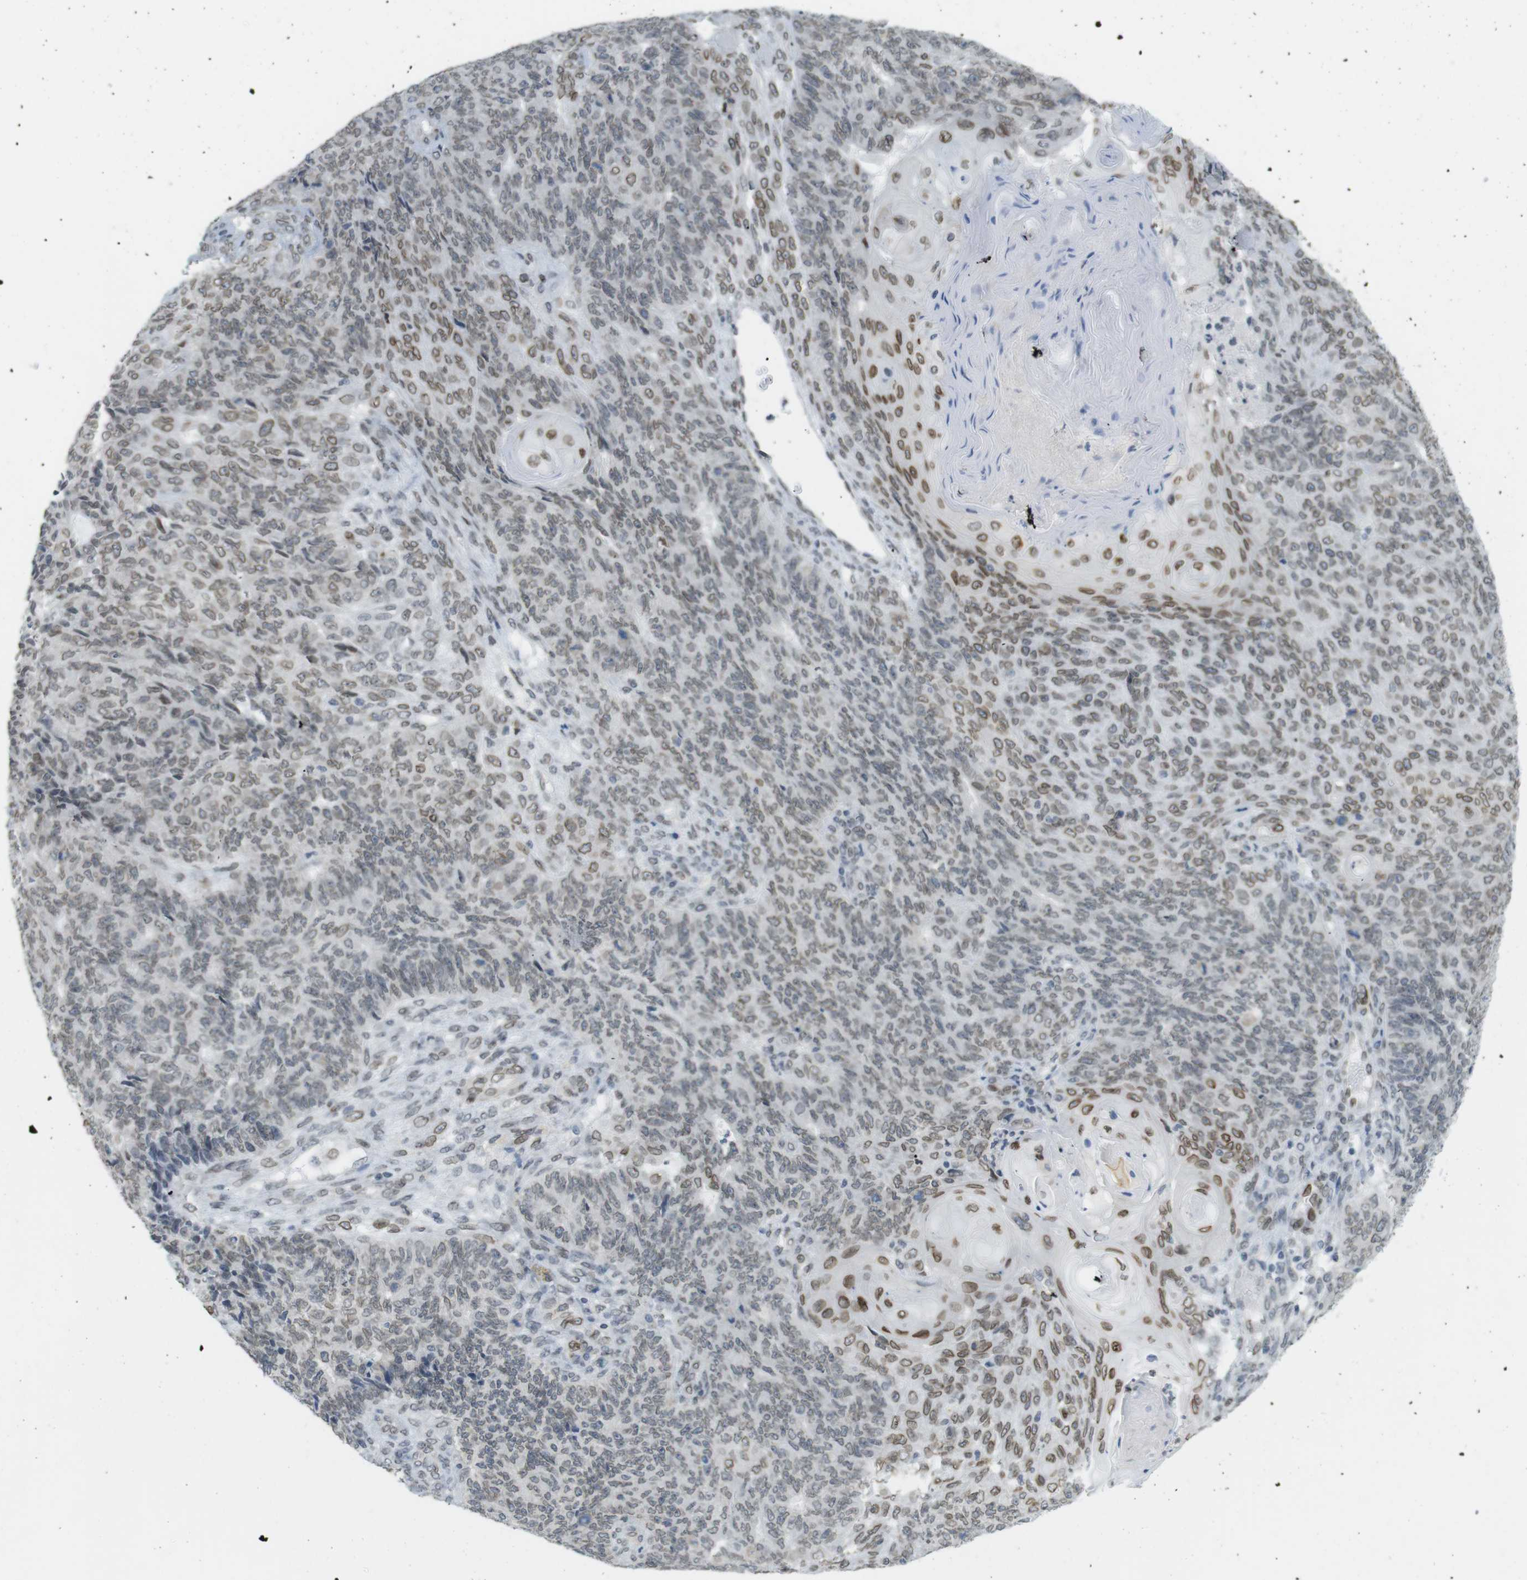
{"staining": {"intensity": "moderate", "quantity": "25%-75%", "location": "cytoplasmic/membranous,nuclear"}, "tissue": "endometrial cancer", "cell_type": "Tumor cells", "image_type": "cancer", "snomed": [{"axis": "morphology", "description": "Adenocarcinoma, NOS"}, {"axis": "topography", "description": "Endometrium"}], "caption": "A photomicrograph of human endometrial cancer stained for a protein reveals moderate cytoplasmic/membranous and nuclear brown staining in tumor cells.", "gene": "ARL6IP6", "patient": {"sex": "female", "age": 32}}